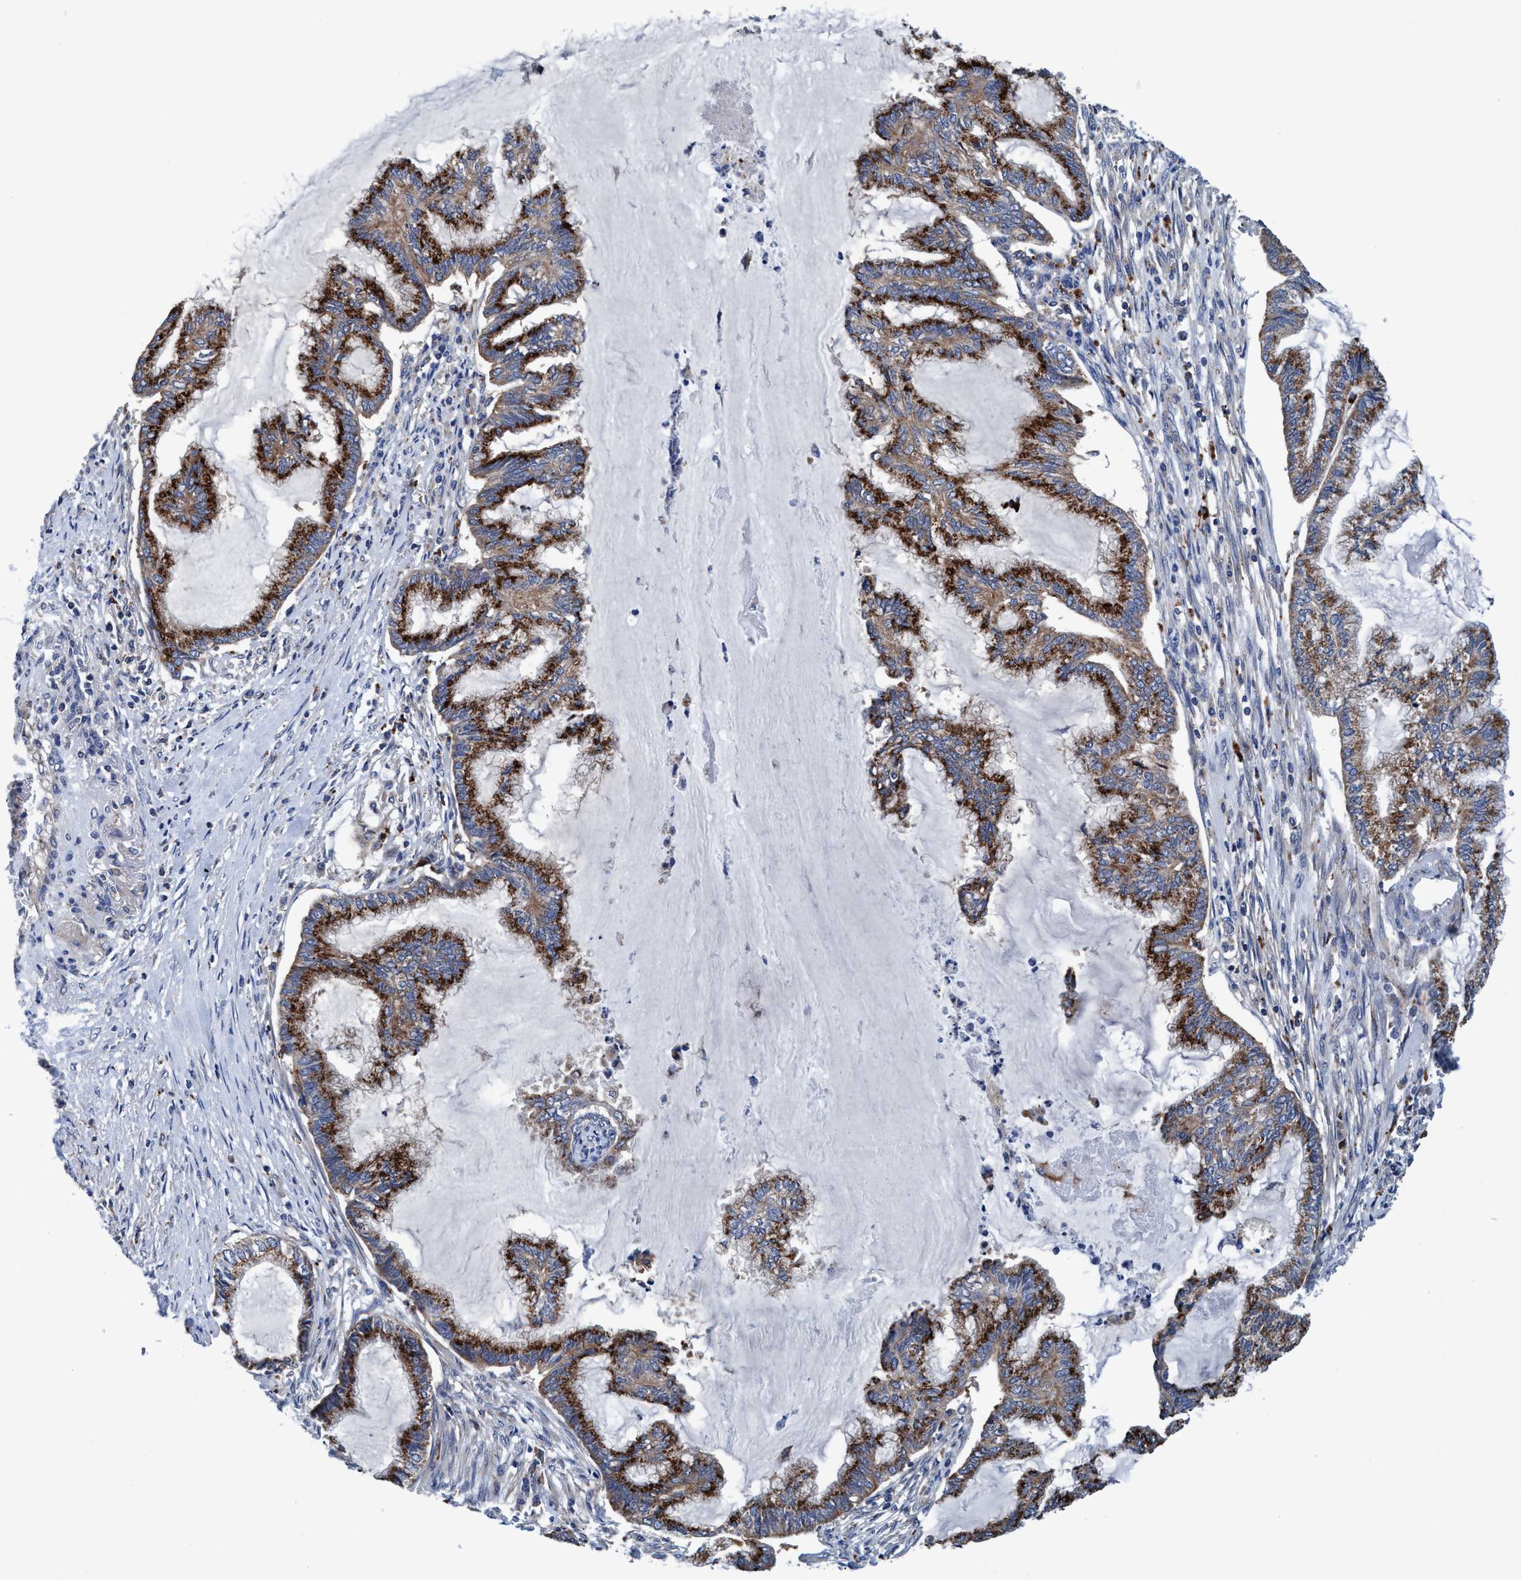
{"staining": {"intensity": "strong", "quantity": ">75%", "location": "cytoplasmic/membranous"}, "tissue": "endometrial cancer", "cell_type": "Tumor cells", "image_type": "cancer", "snomed": [{"axis": "morphology", "description": "Adenocarcinoma, NOS"}, {"axis": "topography", "description": "Endometrium"}], "caption": "Human endometrial adenocarcinoma stained for a protein (brown) exhibits strong cytoplasmic/membranous positive positivity in approximately >75% of tumor cells.", "gene": "ENDOG", "patient": {"sex": "female", "age": 86}}